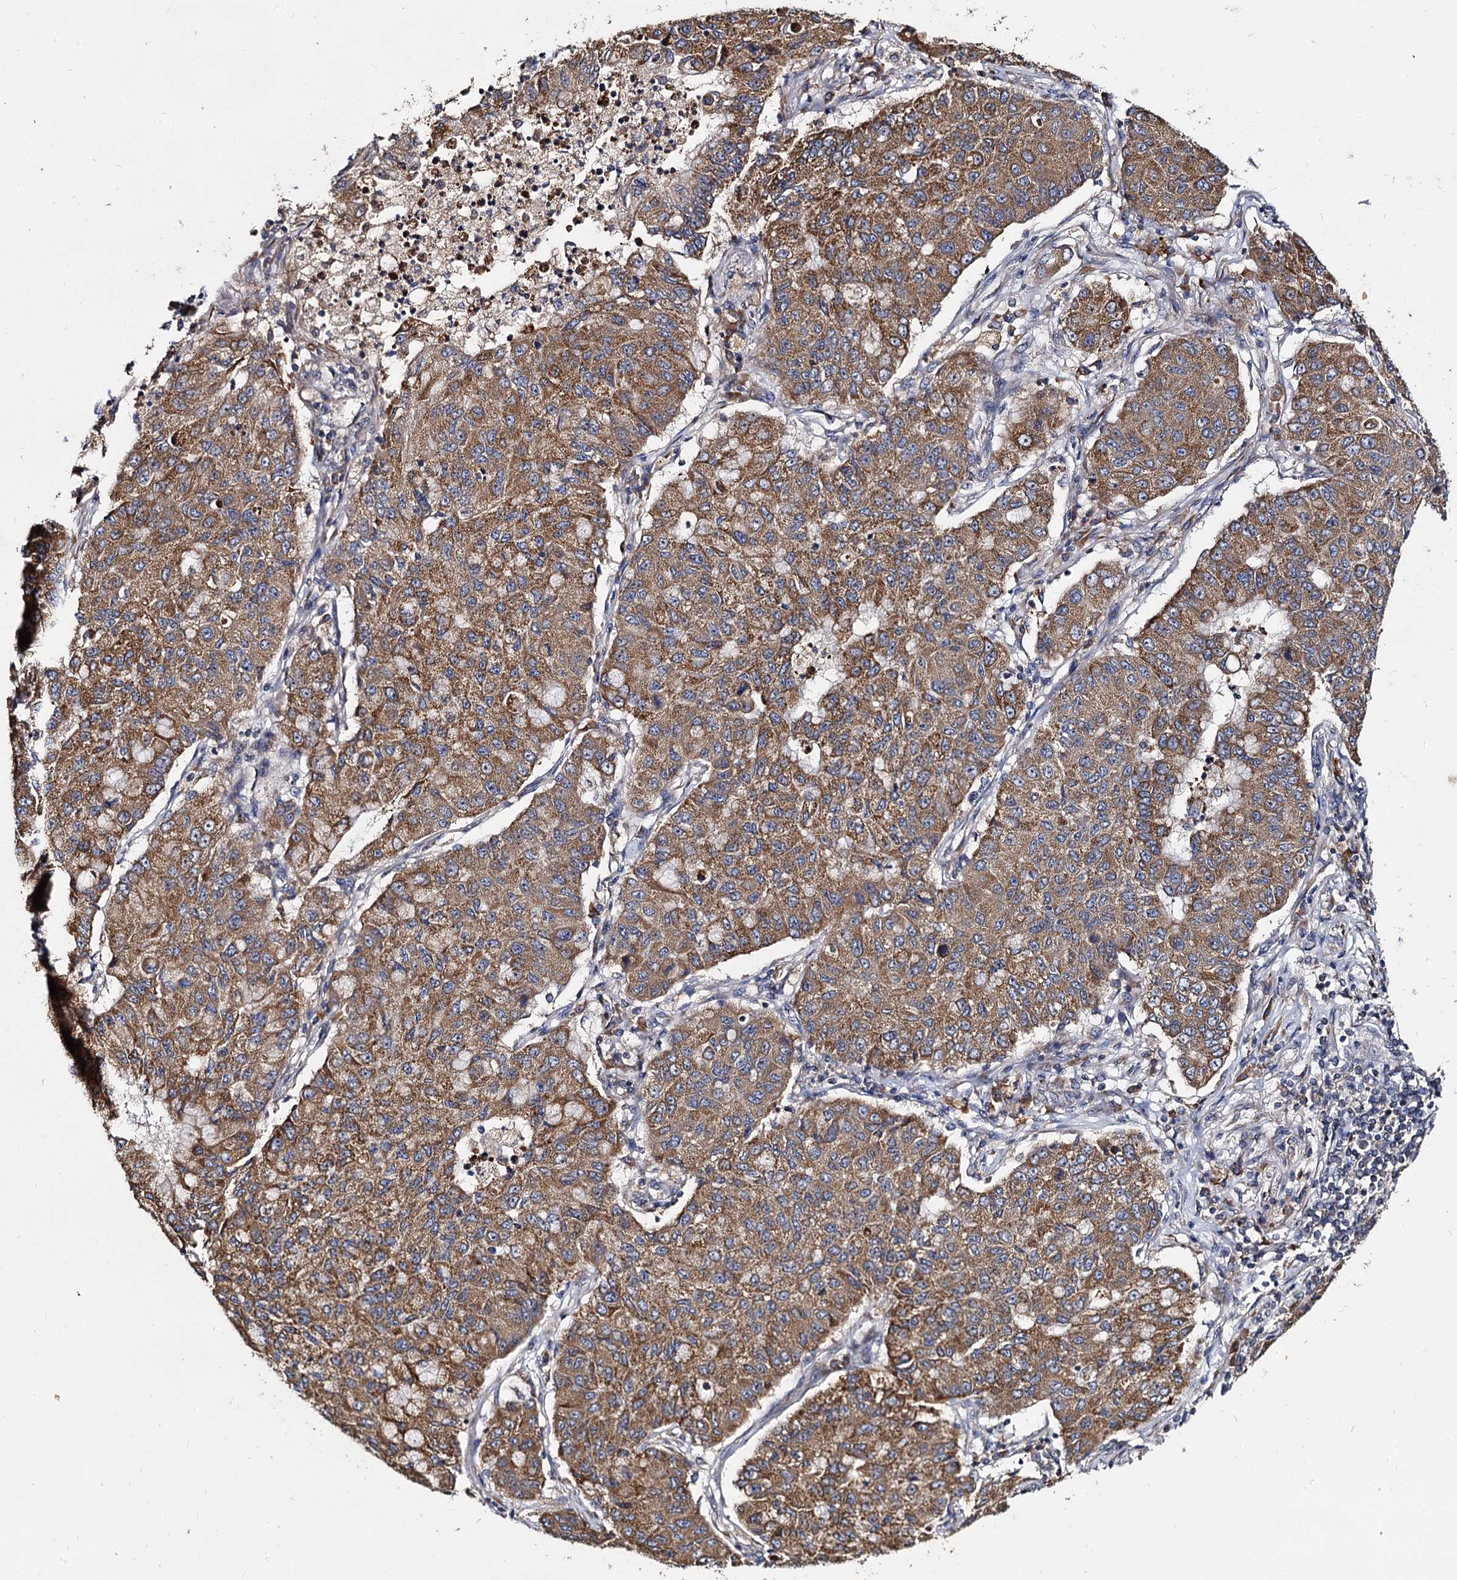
{"staining": {"intensity": "moderate", "quantity": ">75%", "location": "cytoplasmic/membranous"}, "tissue": "lung cancer", "cell_type": "Tumor cells", "image_type": "cancer", "snomed": [{"axis": "morphology", "description": "Squamous cell carcinoma, NOS"}, {"axis": "topography", "description": "Lung"}], "caption": "Immunohistochemical staining of lung squamous cell carcinoma reveals medium levels of moderate cytoplasmic/membranous staining in about >75% of tumor cells.", "gene": "WWC3", "patient": {"sex": "male", "age": 74}}